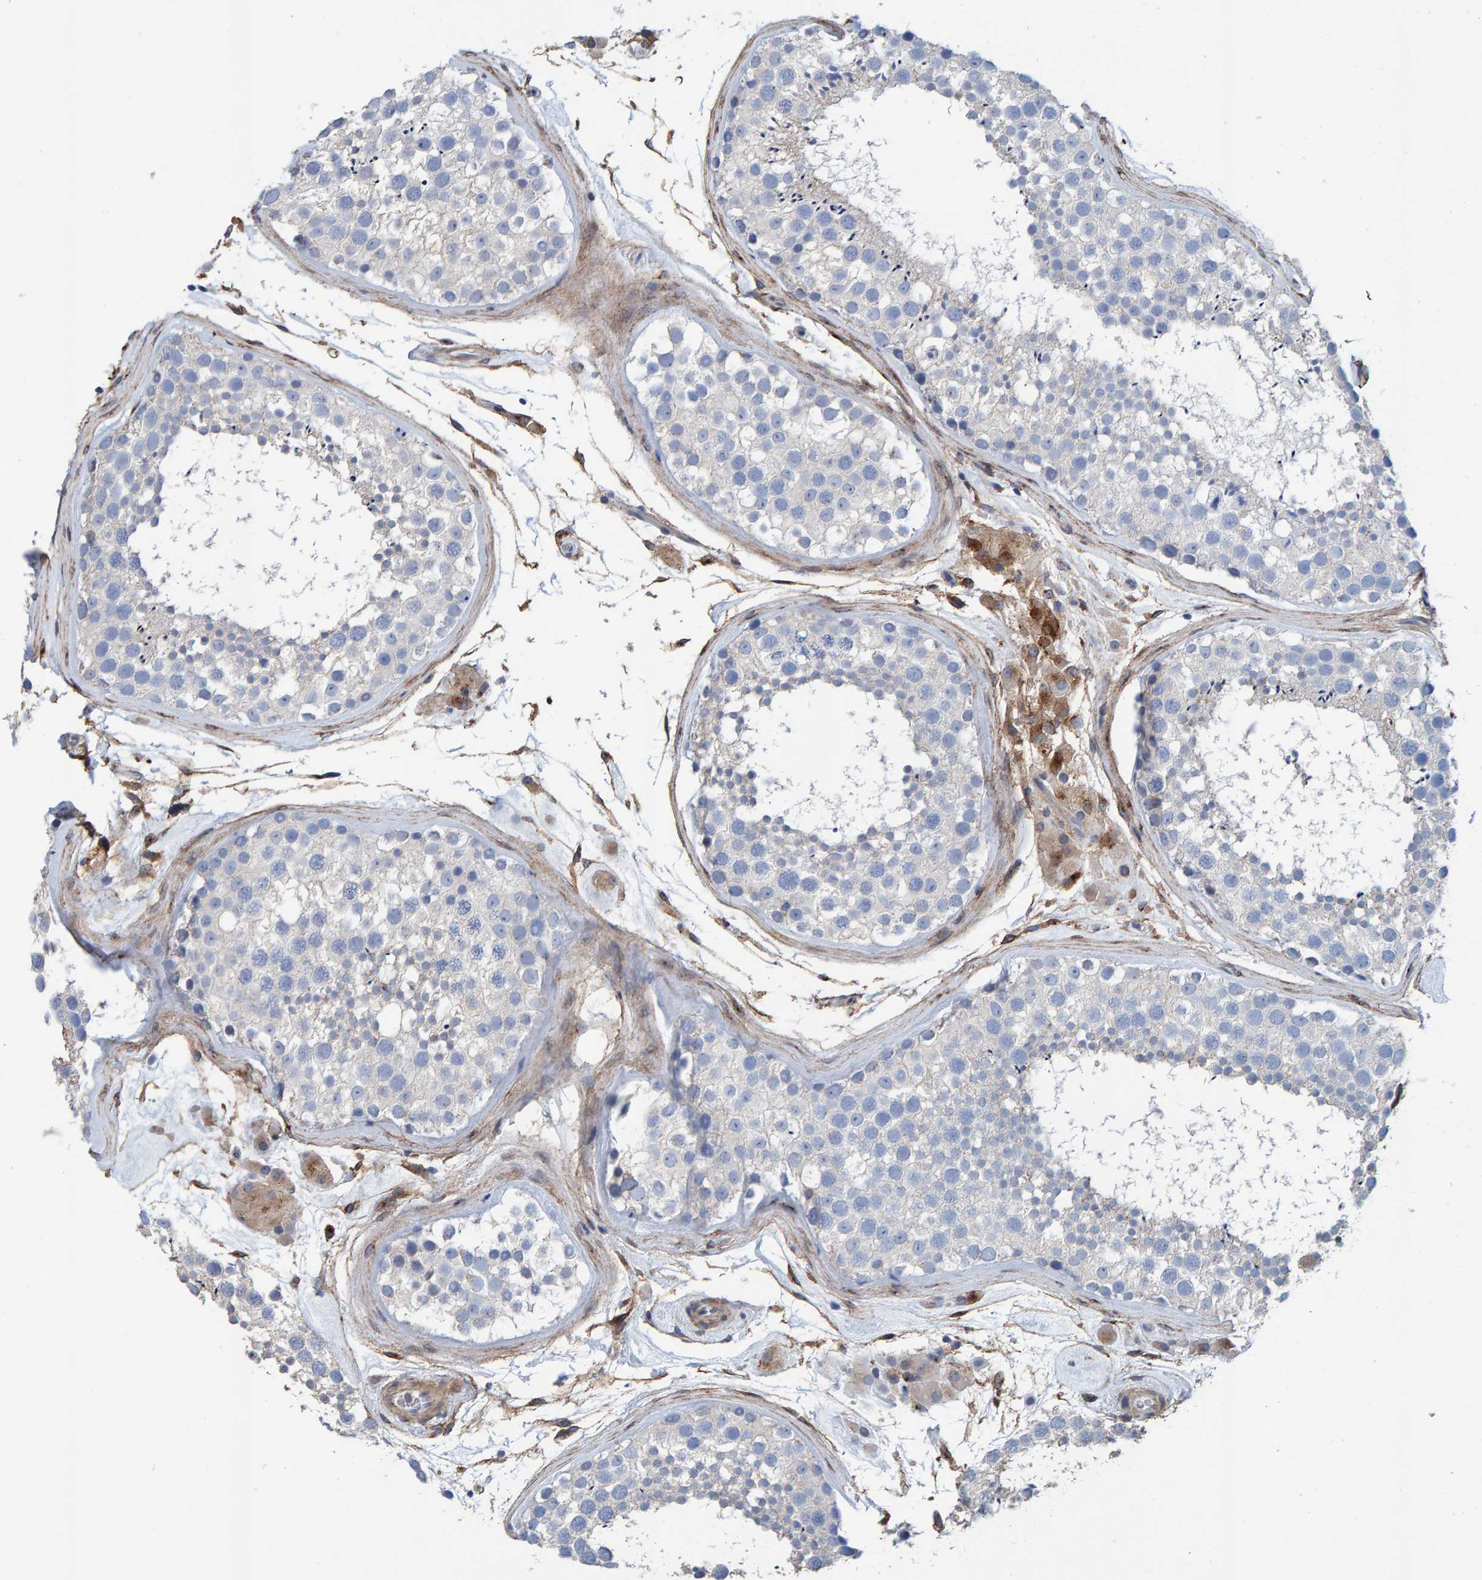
{"staining": {"intensity": "negative", "quantity": "none", "location": "none"}, "tissue": "testis", "cell_type": "Cells in seminiferous ducts", "image_type": "normal", "snomed": [{"axis": "morphology", "description": "Normal tissue, NOS"}, {"axis": "topography", "description": "Testis"}], "caption": "Human testis stained for a protein using immunohistochemistry demonstrates no staining in cells in seminiferous ducts.", "gene": "LRP1", "patient": {"sex": "male", "age": 46}}